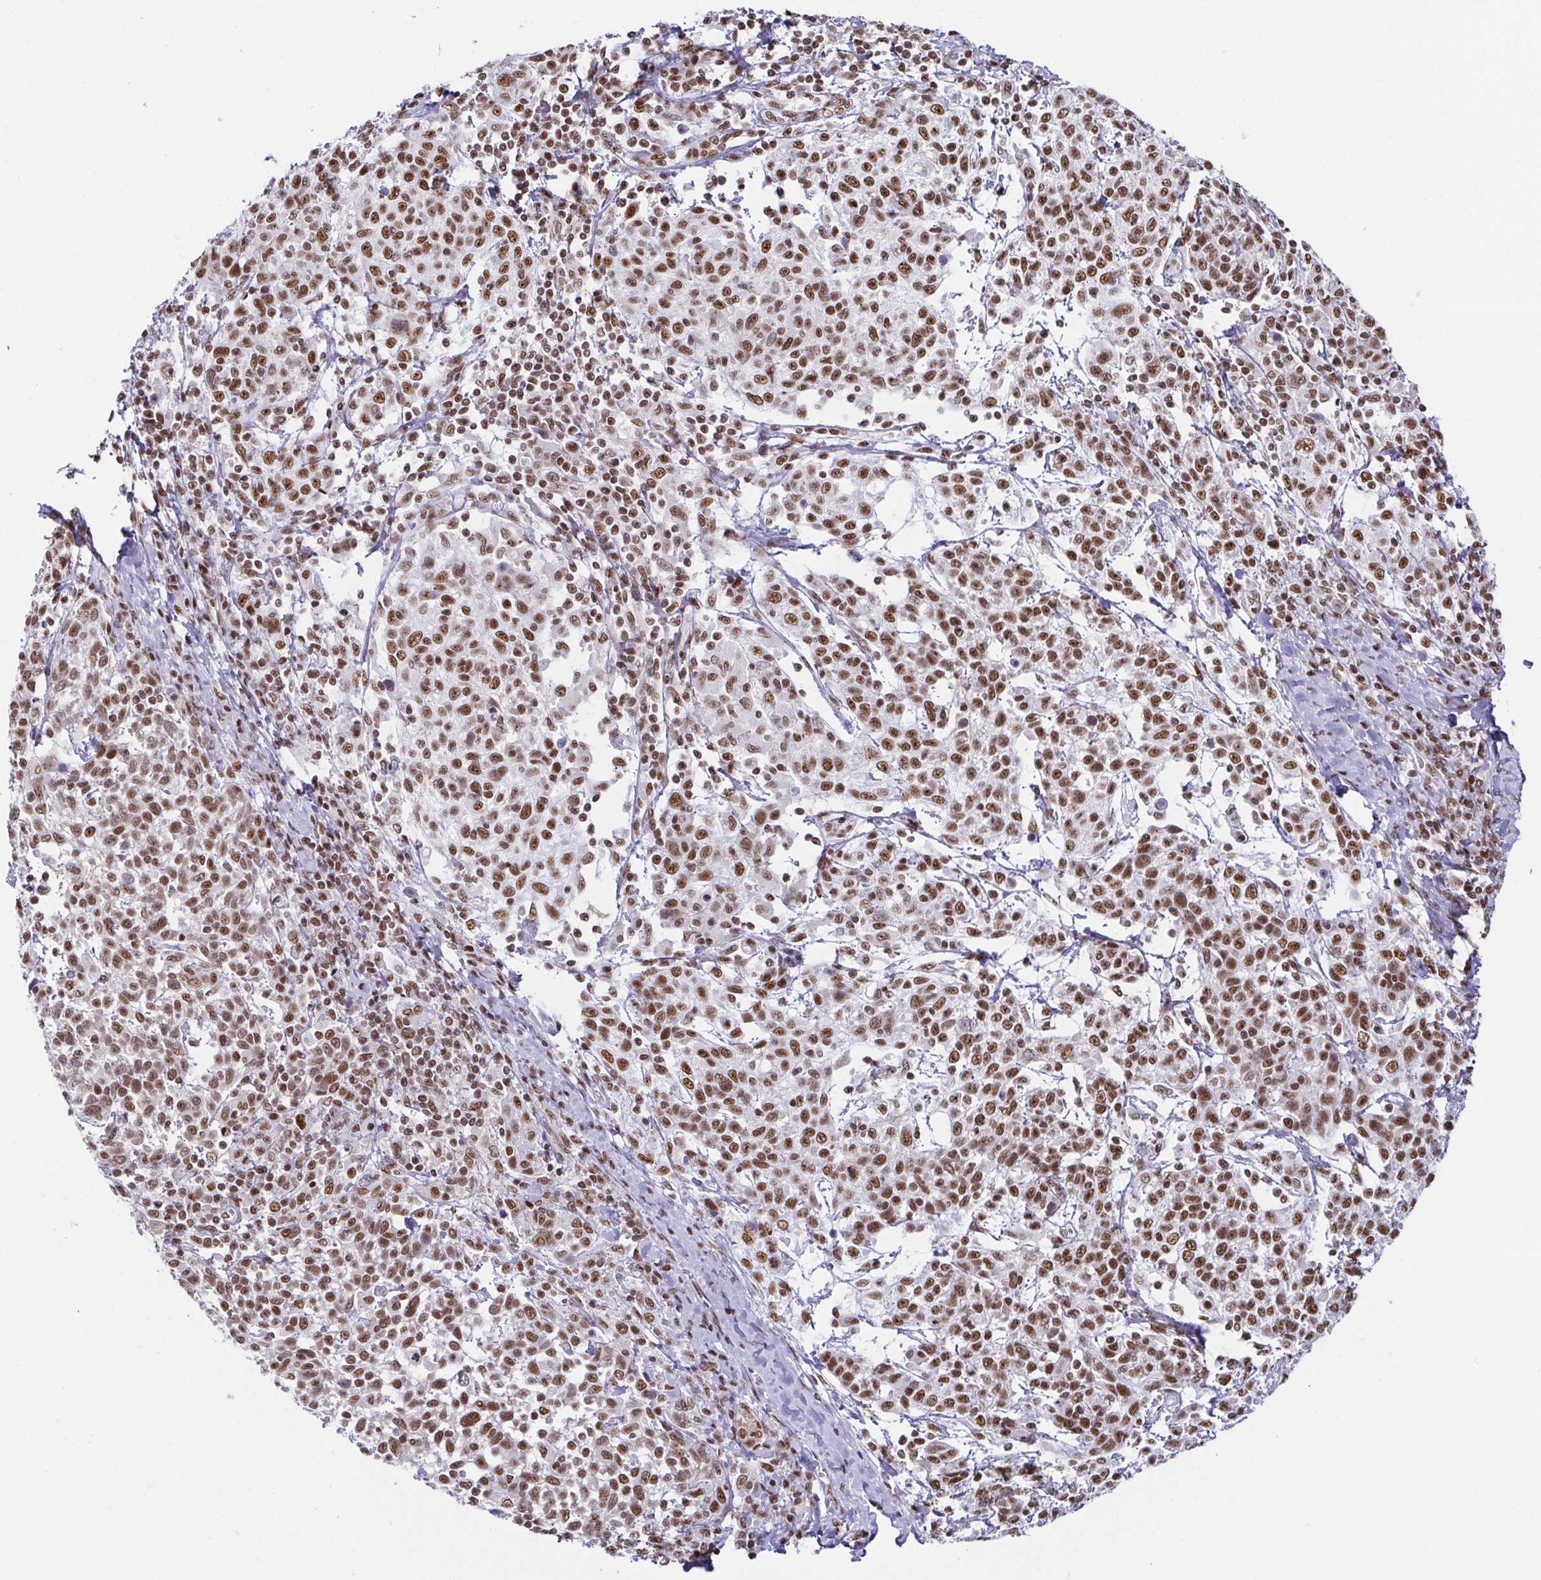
{"staining": {"intensity": "moderate", "quantity": ">75%", "location": "nuclear"}, "tissue": "cervical cancer", "cell_type": "Tumor cells", "image_type": "cancer", "snomed": [{"axis": "morphology", "description": "Squamous cell carcinoma, NOS"}, {"axis": "topography", "description": "Cervix"}], "caption": "Protein expression analysis of cervical cancer (squamous cell carcinoma) demonstrates moderate nuclear staining in about >75% of tumor cells.", "gene": "EWSR1", "patient": {"sex": "female", "age": 61}}